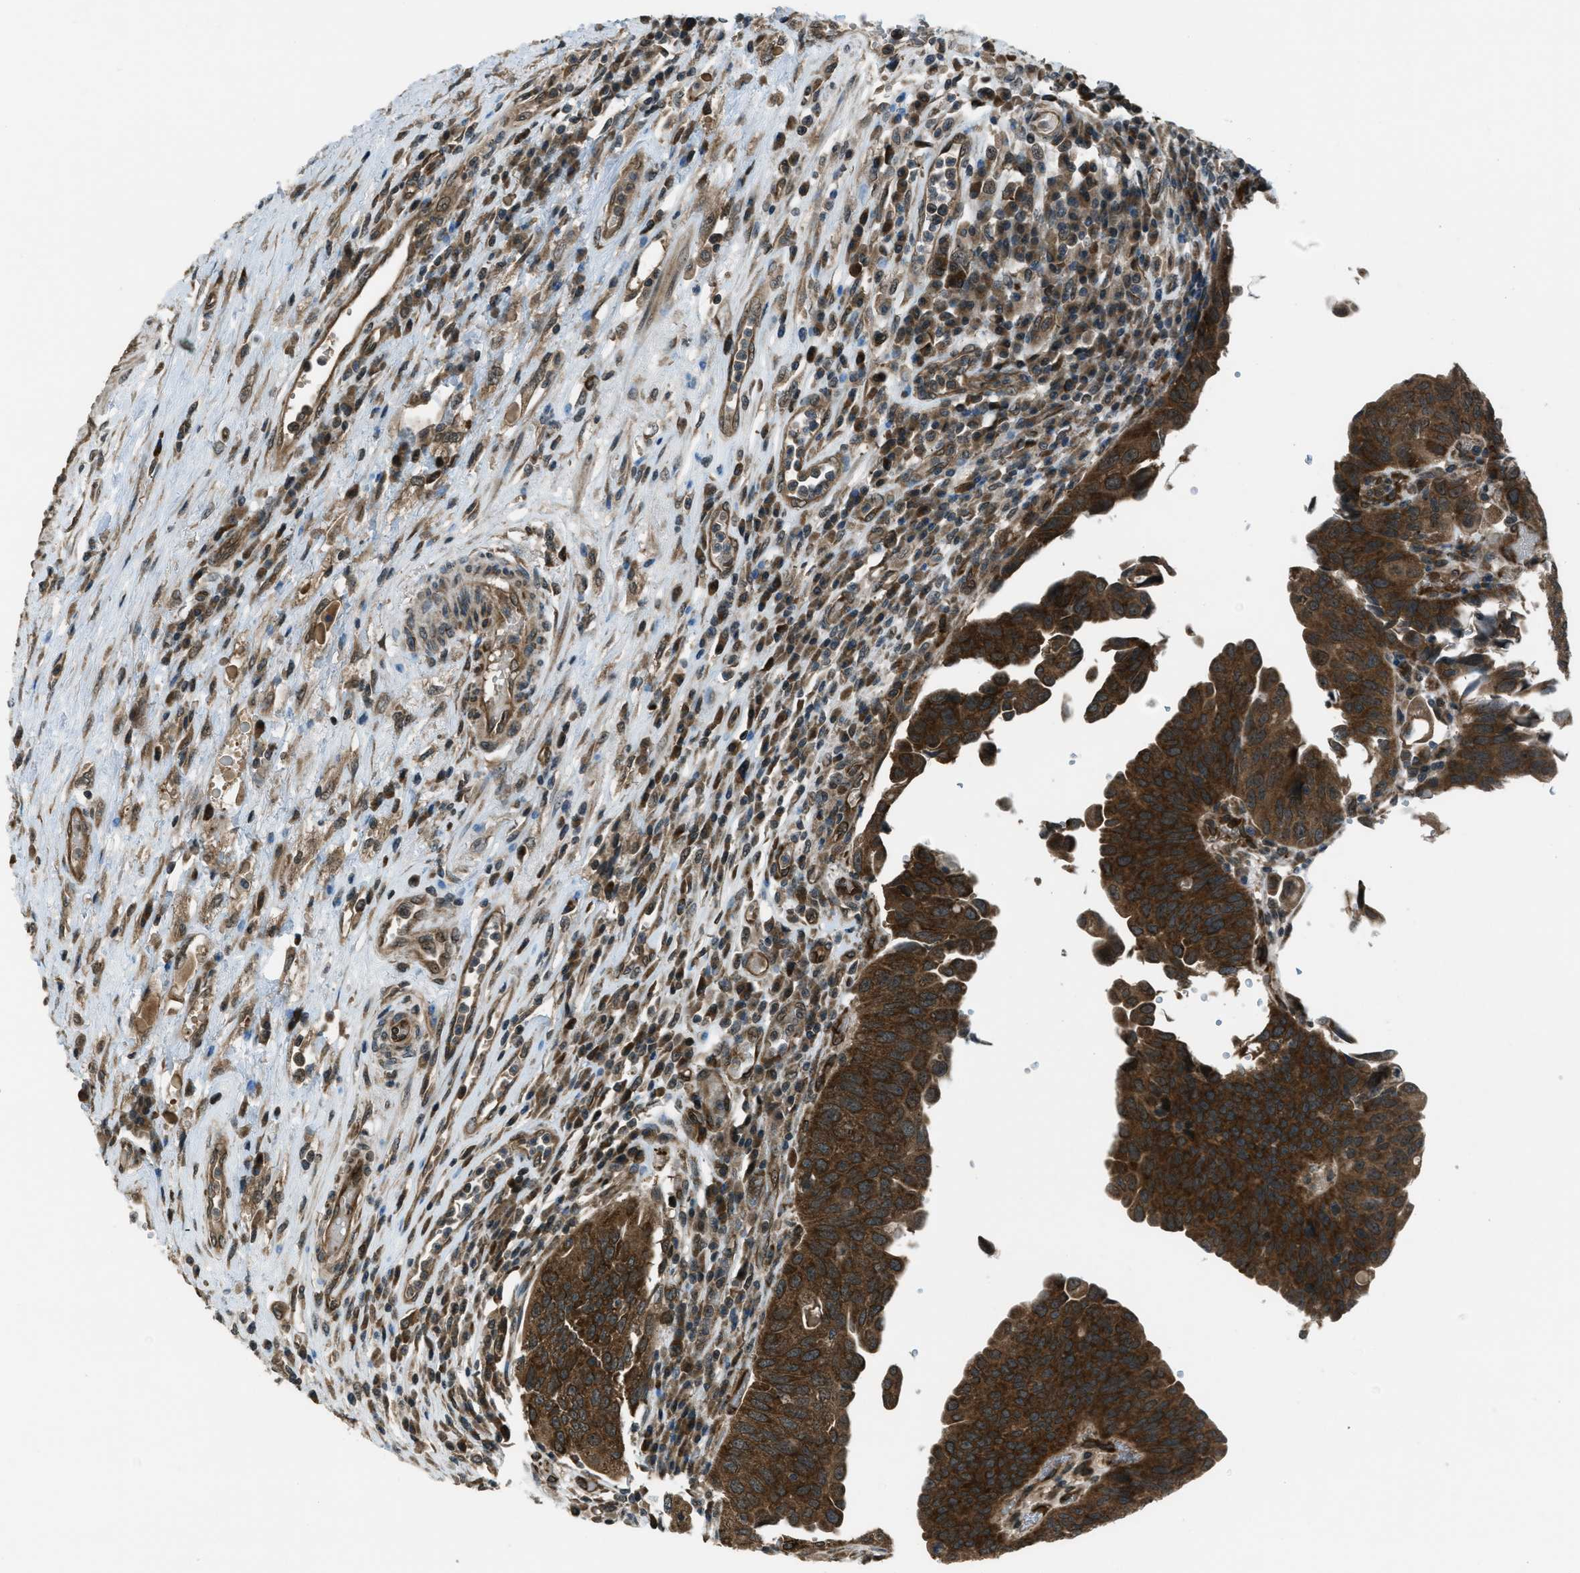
{"staining": {"intensity": "strong", "quantity": ">75%", "location": "cytoplasmic/membranous"}, "tissue": "urothelial cancer", "cell_type": "Tumor cells", "image_type": "cancer", "snomed": [{"axis": "morphology", "description": "Urothelial carcinoma, High grade"}, {"axis": "topography", "description": "Urinary bladder"}], "caption": "Immunohistochemistry (DAB) staining of high-grade urothelial carcinoma demonstrates strong cytoplasmic/membranous protein positivity in about >75% of tumor cells. Ihc stains the protein in brown and the nuclei are stained blue.", "gene": "ASAP2", "patient": {"sex": "female", "age": 80}}